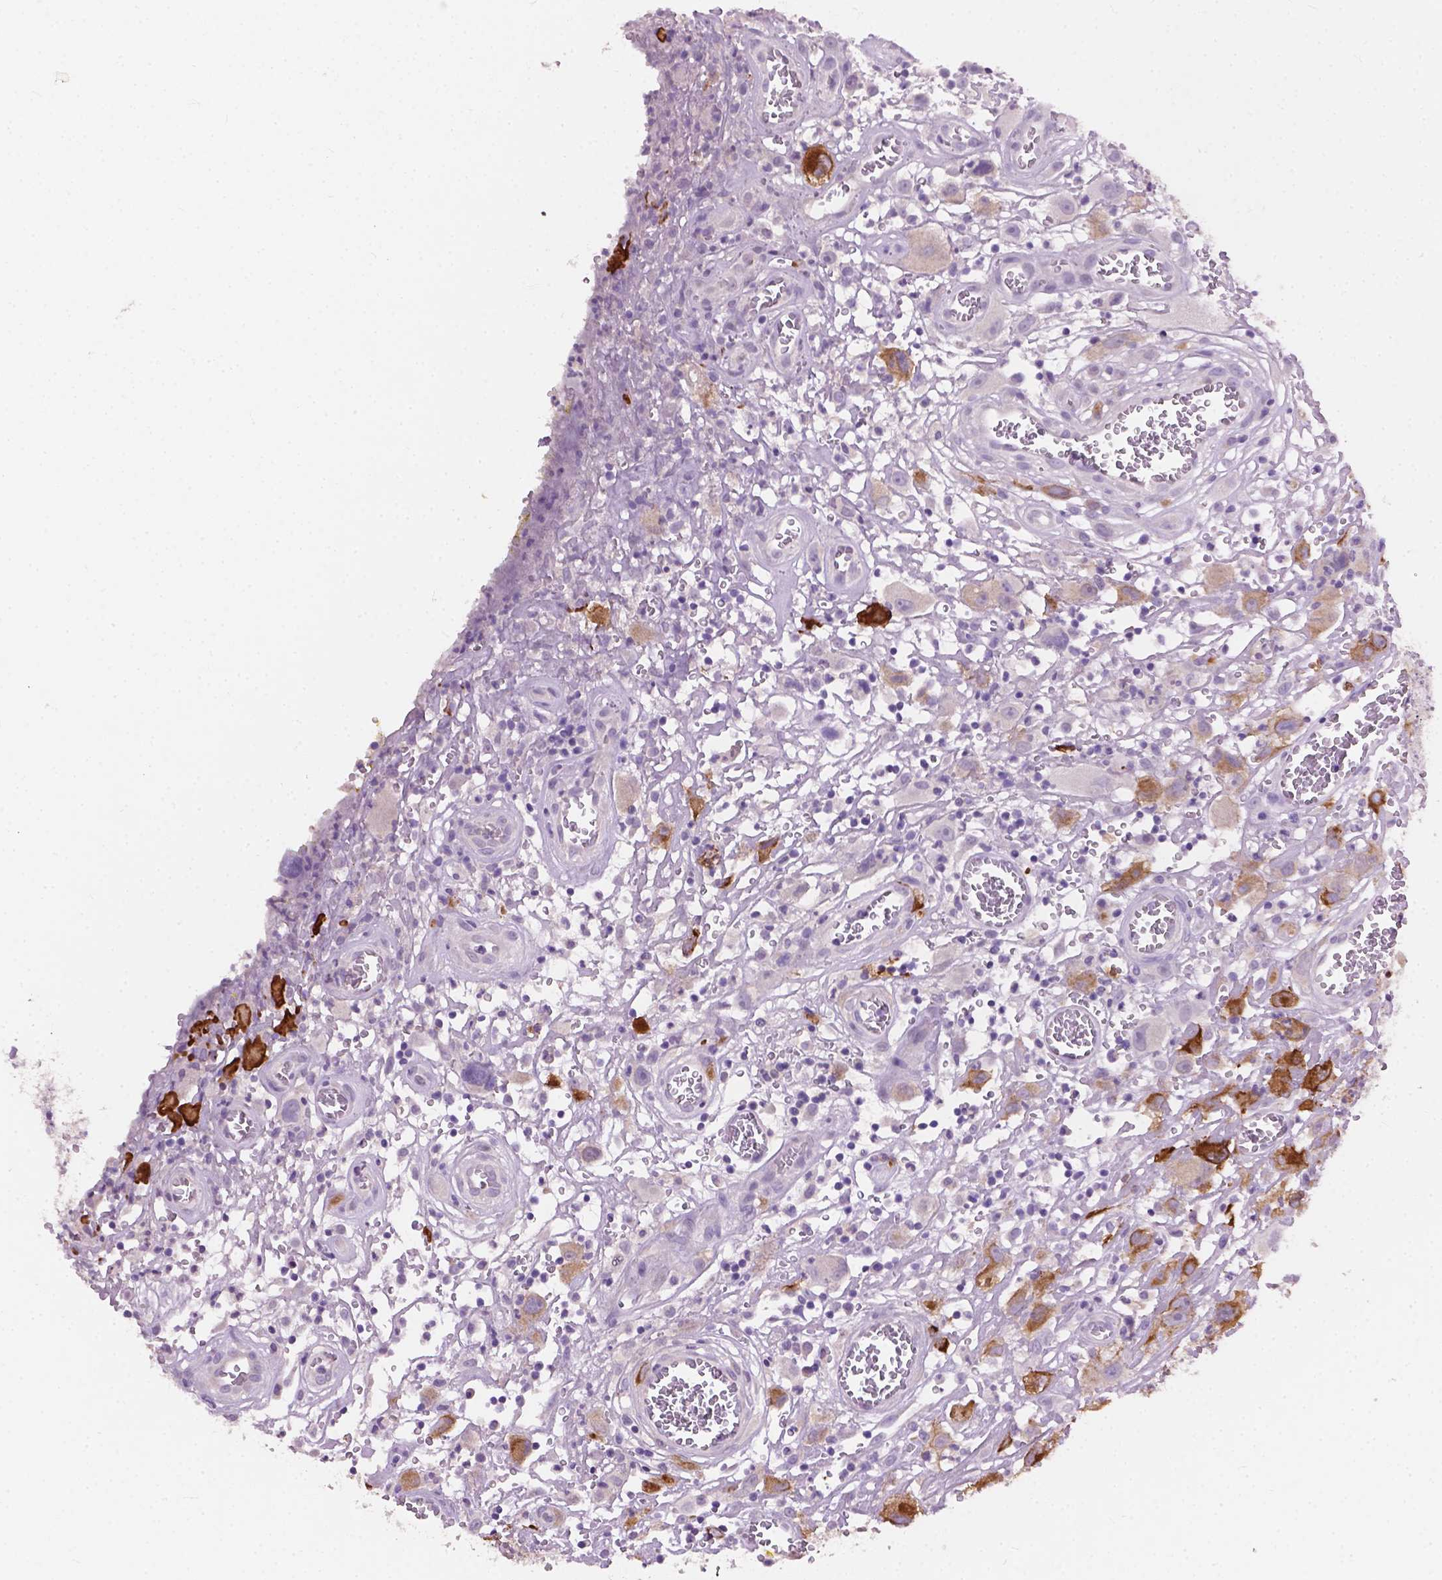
{"staining": {"intensity": "strong", "quantity": "25%-75%", "location": "cytoplasmic/membranous"}, "tissue": "head and neck cancer", "cell_type": "Tumor cells", "image_type": "cancer", "snomed": [{"axis": "morphology", "description": "Squamous cell carcinoma, NOS"}, {"axis": "morphology", "description": "Squamous cell carcinoma, metastatic, NOS"}, {"axis": "topography", "description": "Oral tissue"}, {"axis": "topography", "description": "Head-Neck"}], "caption": "Head and neck cancer stained with a brown dye shows strong cytoplasmic/membranous positive expression in approximately 25%-75% of tumor cells.", "gene": "KRT17", "patient": {"sex": "female", "age": 85}}